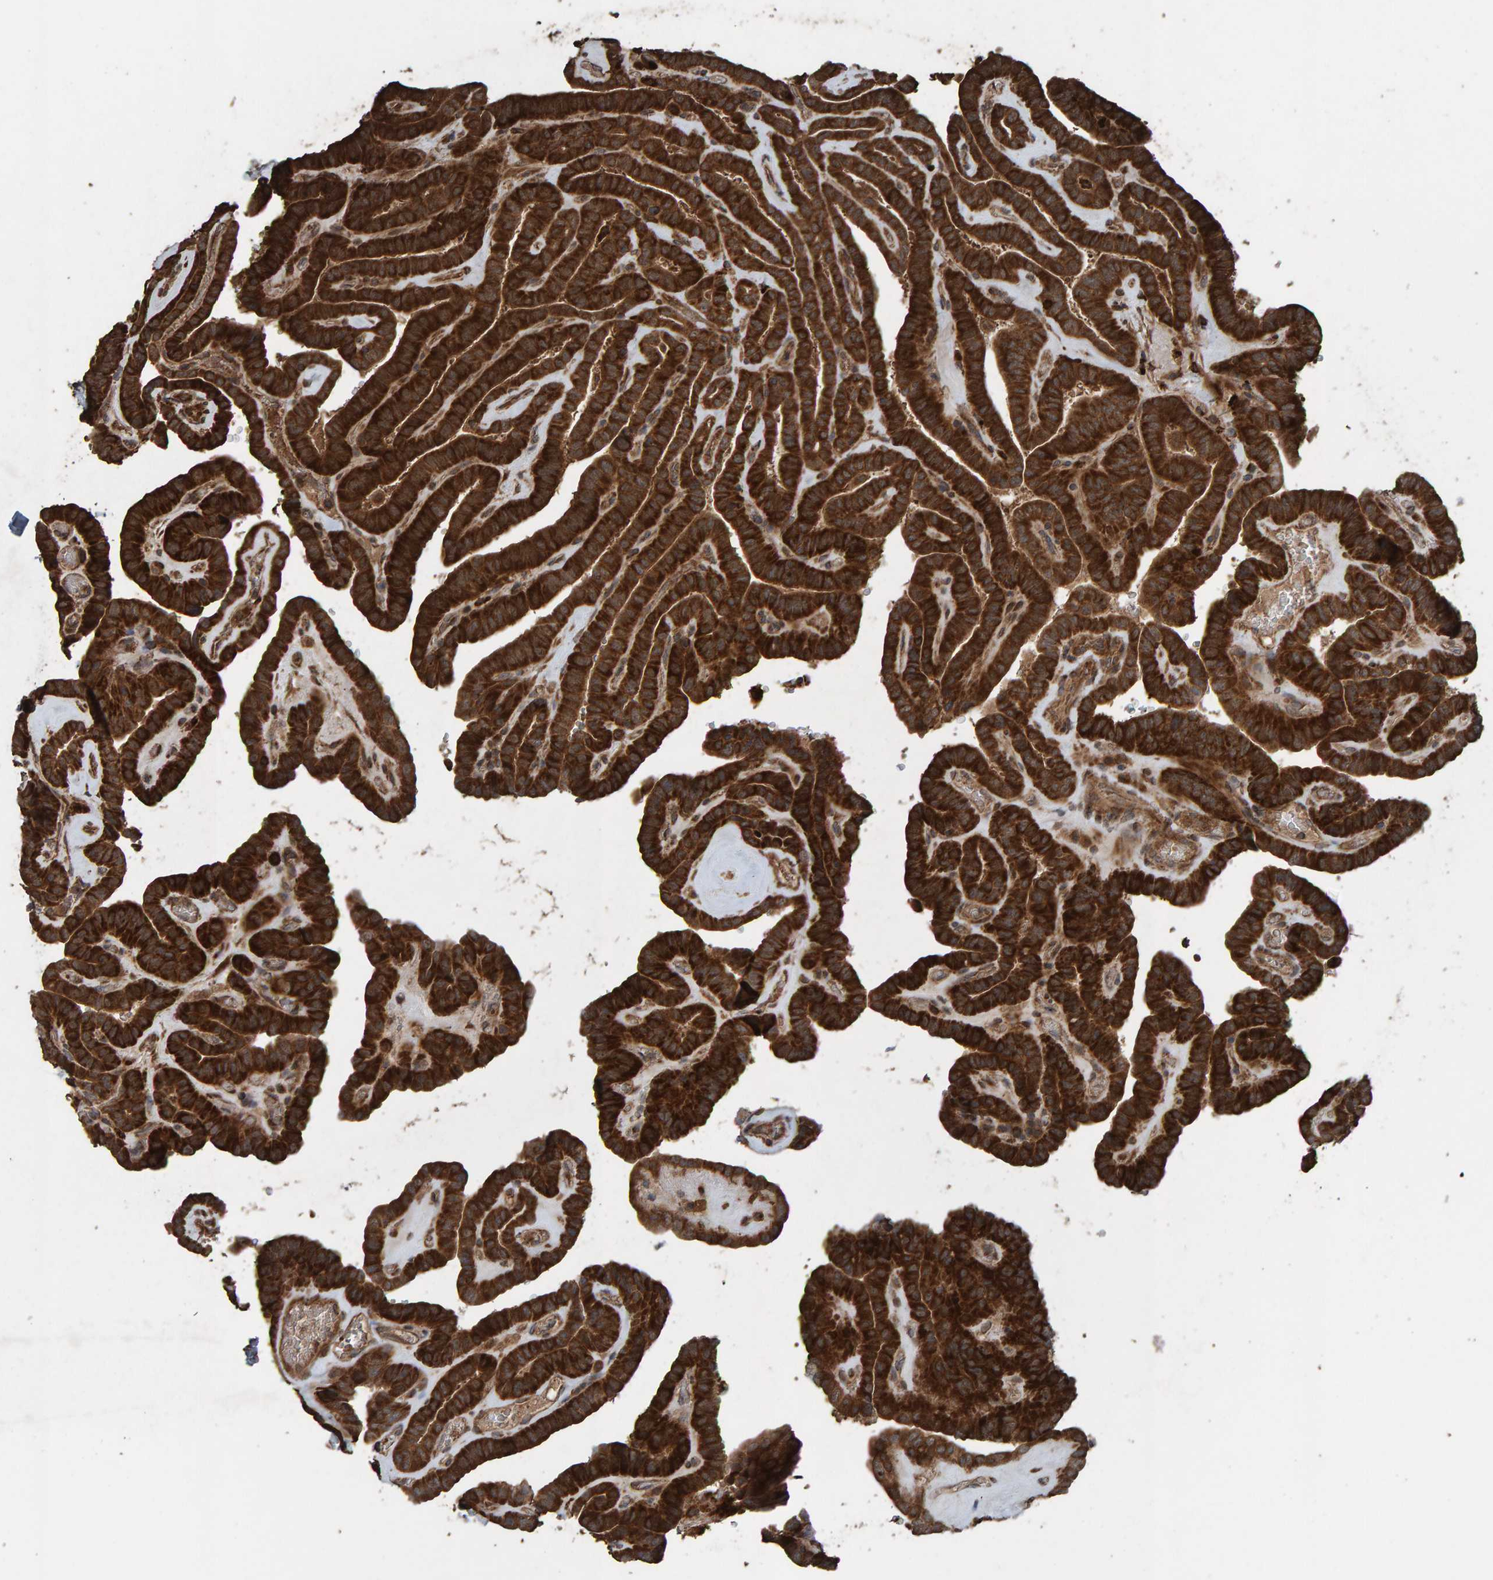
{"staining": {"intensity": "strong", "quantity": ">75%", "location": "cytoplasmic/membranous"}, "tissue": "thyroid cancer", "cell_type": "Tumor cells", "image_type": "cancer", "snomed": [{"axis": "morphology", "description": "Papillary adenocarcinoma, NOS"}, {"axis": "topography", "description": "Thyroid gland"}], "caption": "IHC staining of thyroid cancer, which shows high levels of strong cytoplasmic/membranous positivity in about >75% of tumor cells indicating strong cytoplasmic/membranous protein positivity. The staining was performed using DAB (3,3'-diaminobenzidine) (brown) for protein detection and nuclei were counterstained in hematoxylin (blue).", "gene": "DUS1L", "patient": {"sex": "male", "age": 77}}